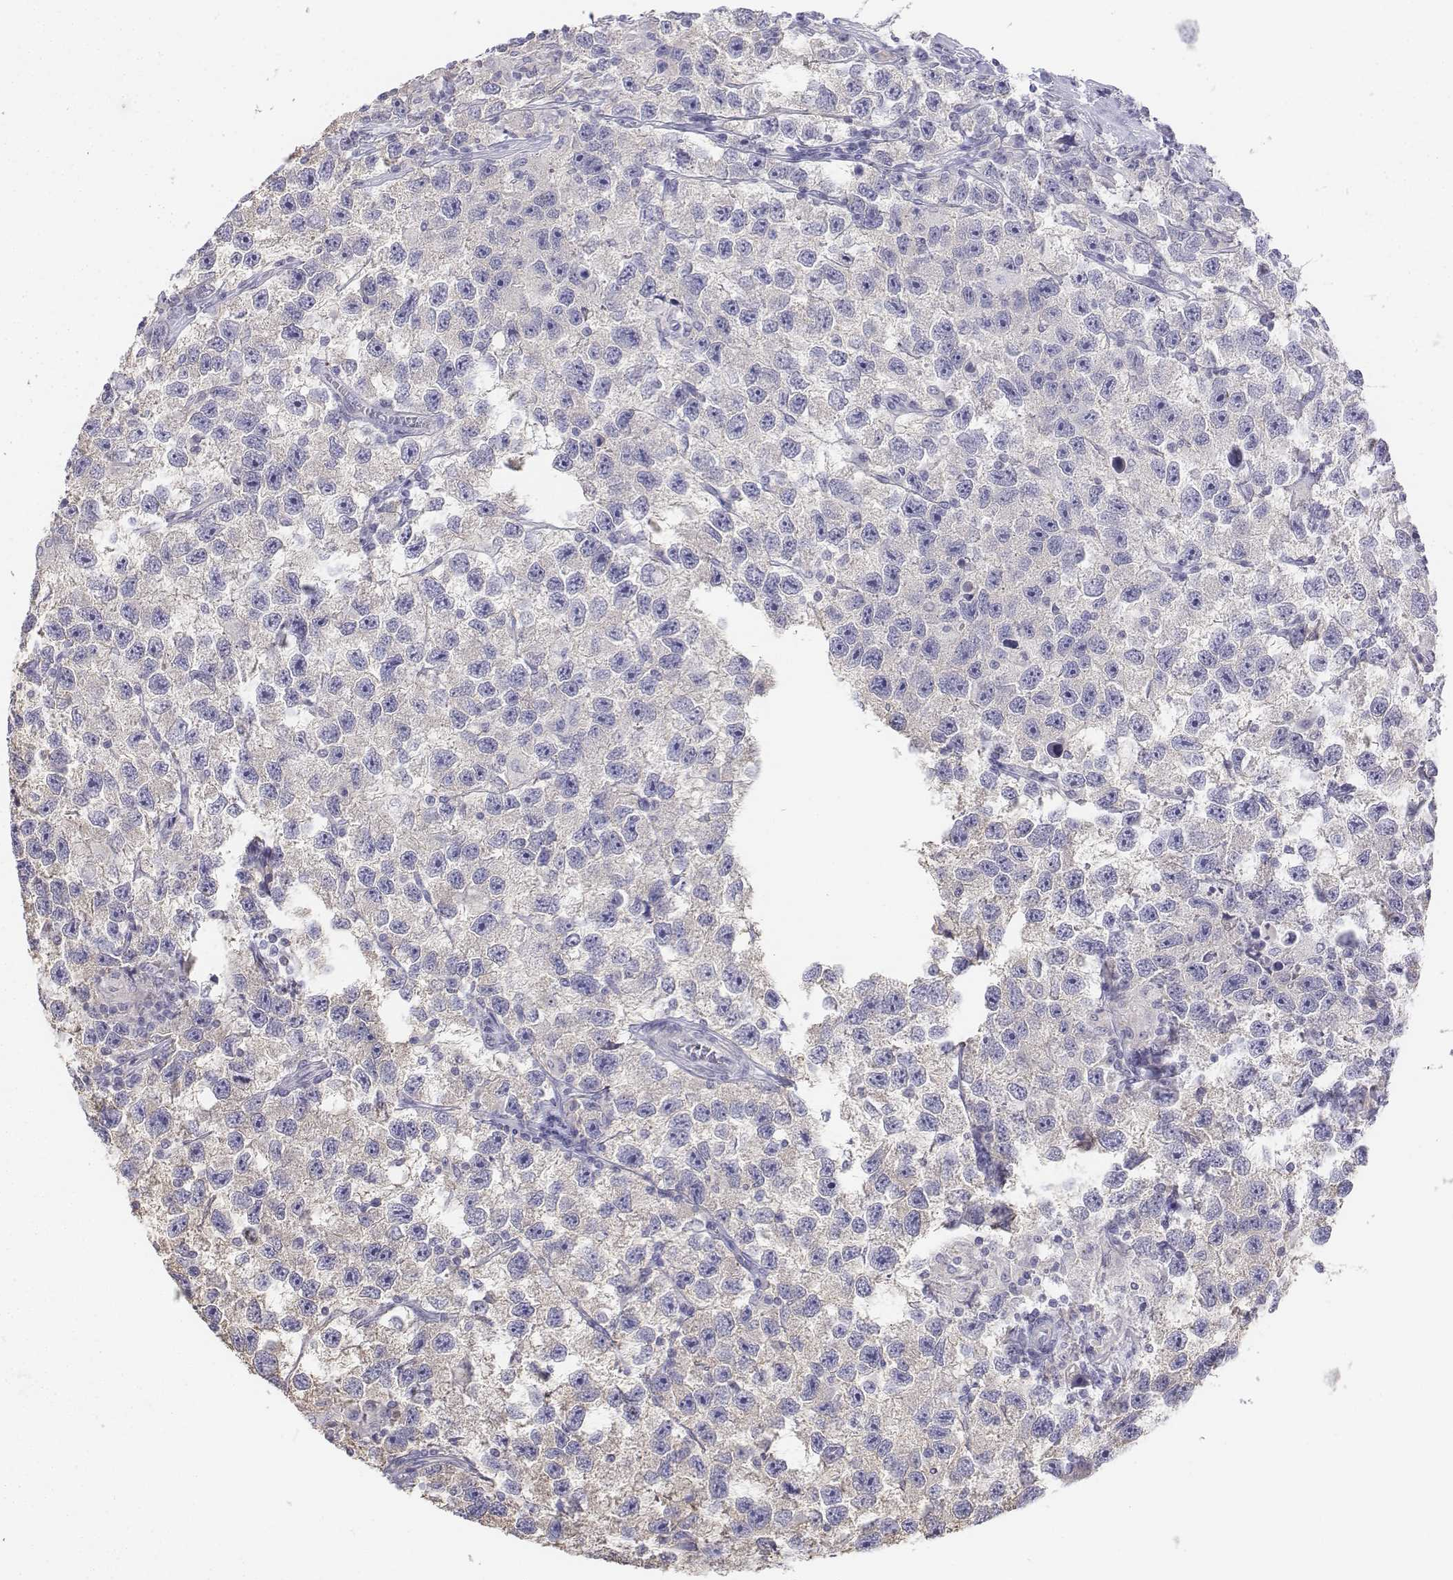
{"staining": {"intensity": "negative", "quantity": "none", "location": "none"}, "tissue": "testis cancer", "cell_type": "Tumor cells", "image_type": "cancer", "snomed": [{"axis": "morphology", "description": "Seminoma, NOS"}, {"axis": "topography", "description": "Testis"}], "caption": "An immunohistochemistry micrograph of testis cancer (seminoma) is shown. There is no staining in tumor cells of testis cancer (seminoma).", "gene": "LGSN", "patient": {"sex": "male", "age": 26}}